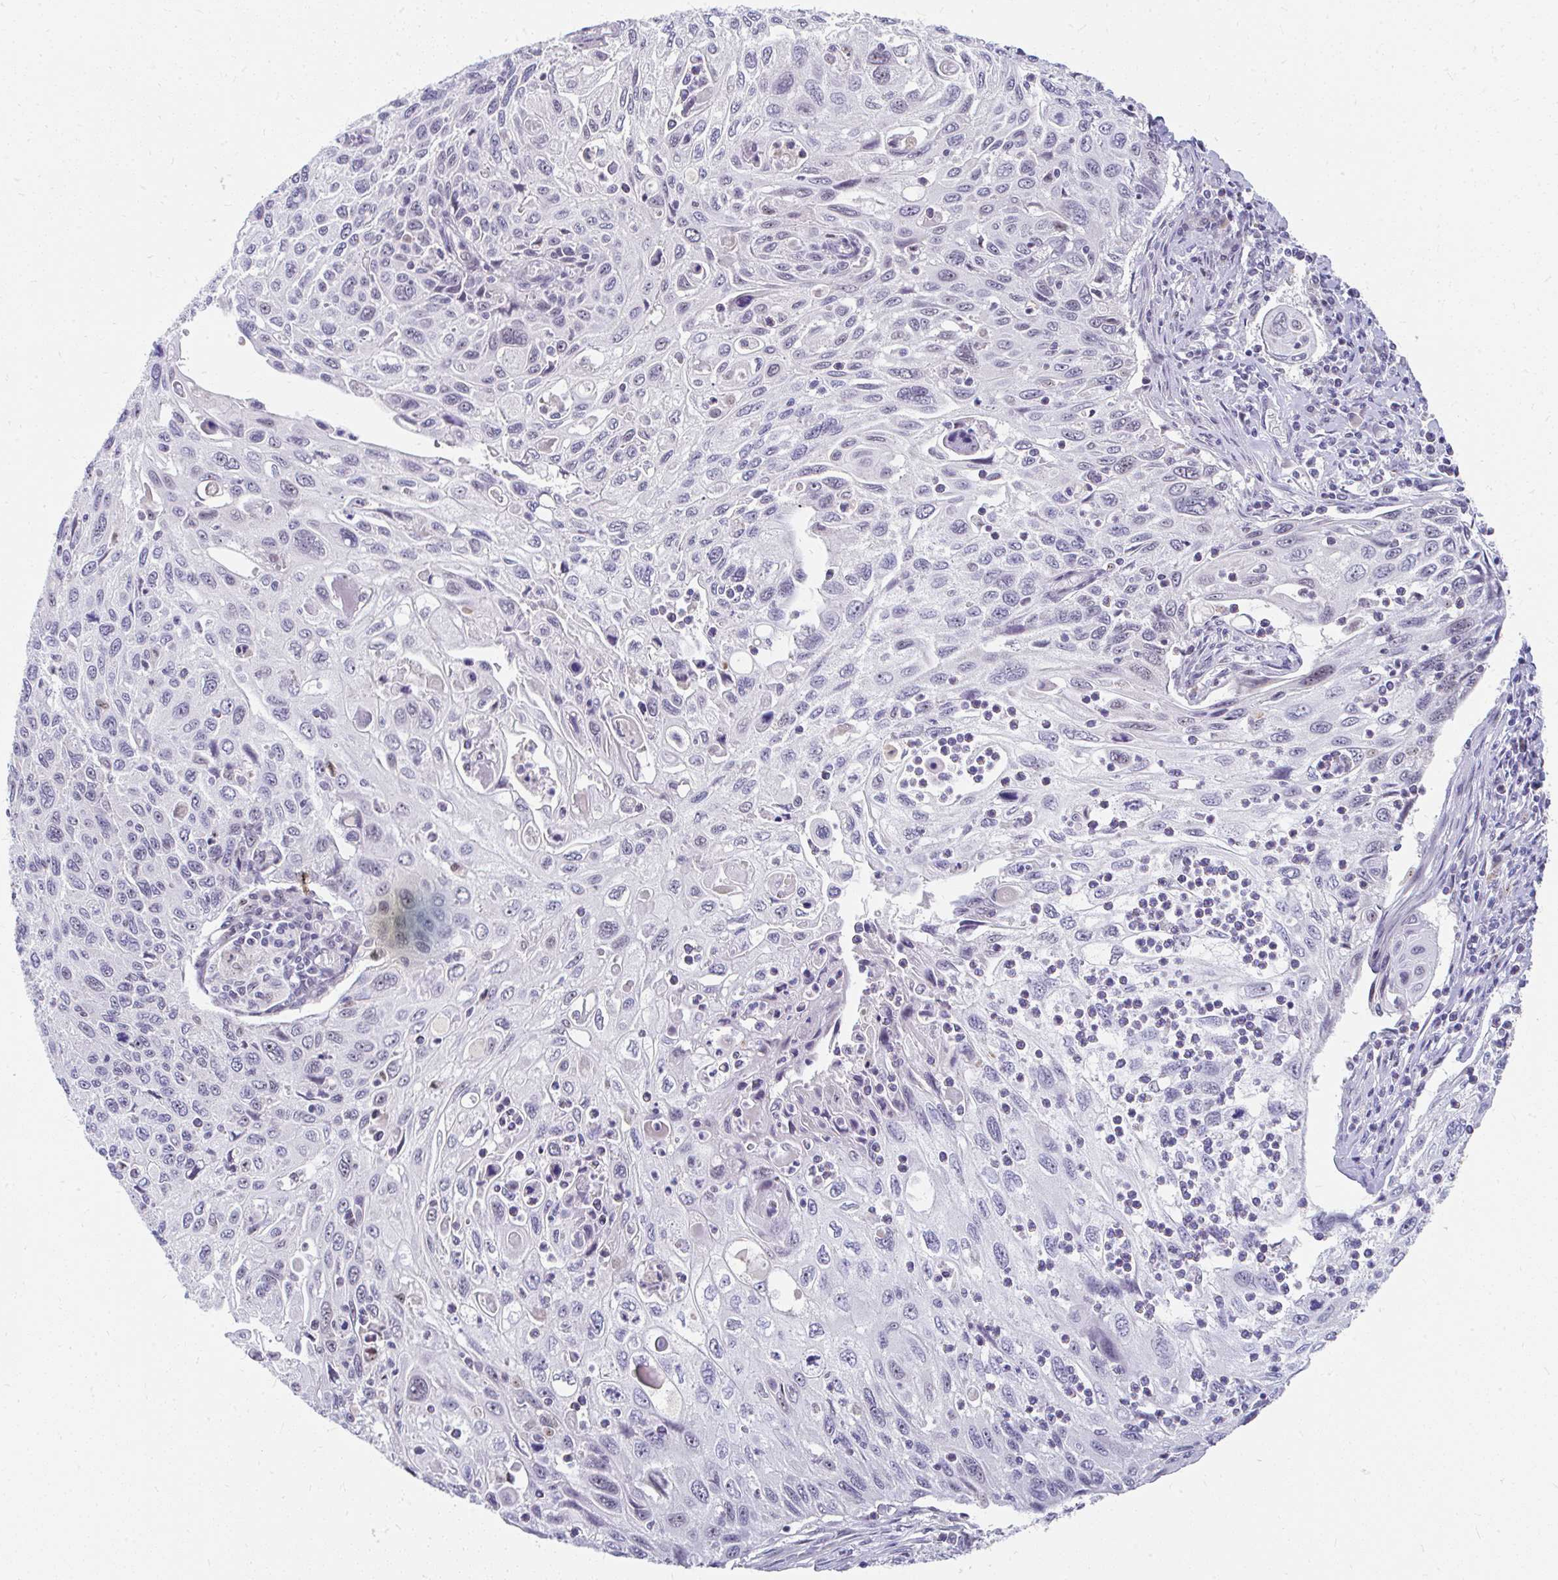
{"staining": {"intensity": "weak", "quantity": "<25%", "location": "nuclear"}, "tissue": "cervical cancer", "cell_type": "Tumor cells", "image_type": "cancer", "snomed": [{"axis": "morphology", "description": "Squamous cell carcinoma, NOS"}, {"axis": "topography", "description": "Cervix"}], "caption": "An immunohistochemistry micrograph of cervical cancer is shown. There is no staining in tumor cells of cervical cancer. (Brightfield microscopy of DAB IHC at high magnification).", "gene": "GTF2H1", "patient": {"sex": "female", "age": 70}}